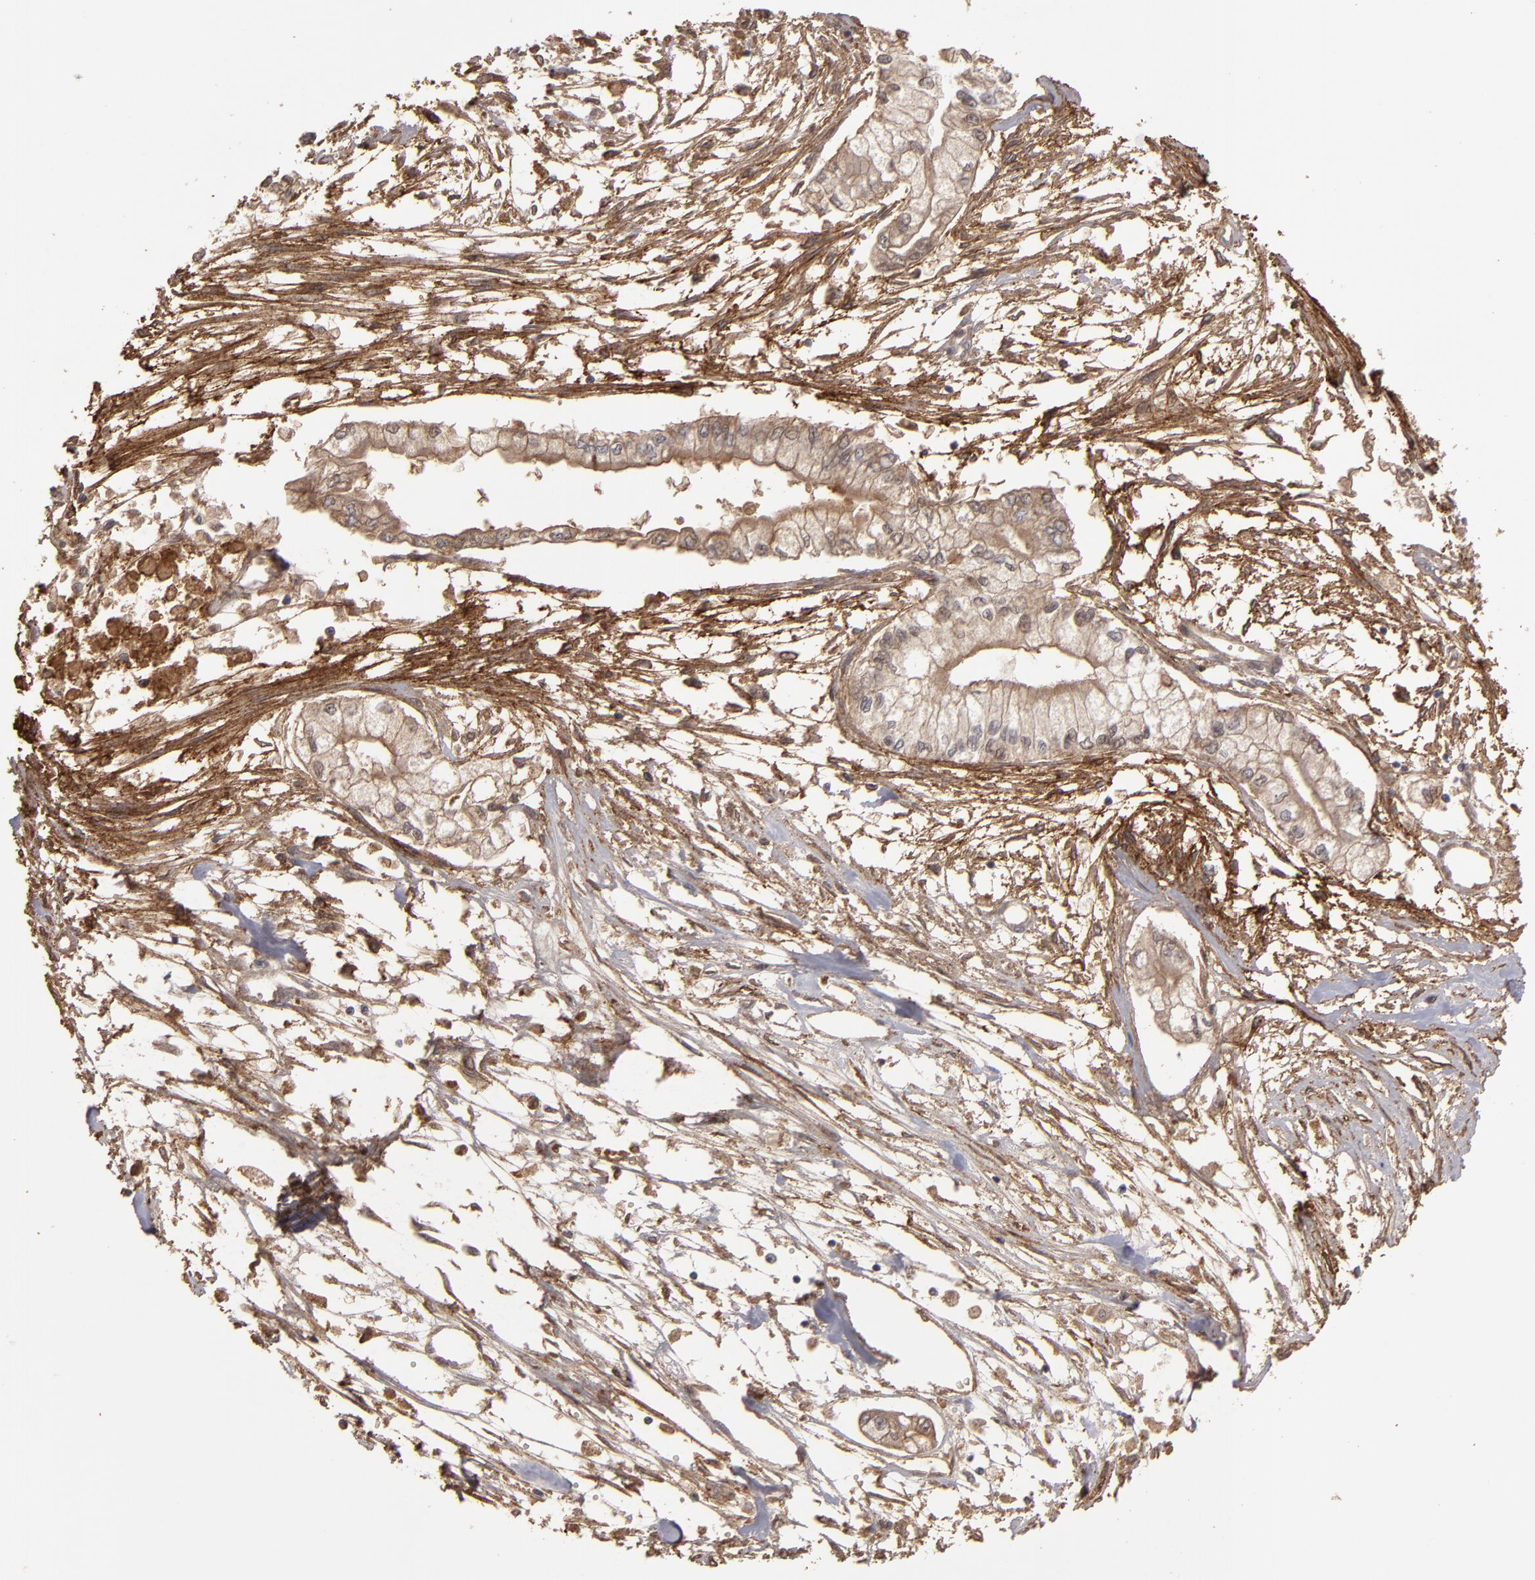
{"staining": {"intensity": "moderate", "quantity": ">75%", "location": "cytoplasmic/membranous"}, "tissue": "pancreatic cancer", "cell_type": "Tumor cells", "image_type": "cancer", "snomed": [{"axis": "morphology", "description": "Adenocarcinoma, NOS"}, {"axis": "topography", "description": "Pancreas"}], "caption": "Adenocarcinoma (pancreatic) was stained to show a protein in brown. There is medium levels of moderate cytoplasmic/membranous expression in about >75% of tumor cells. Immunohistochemistry (ihc) stains the protein of interest in brown and the nuclei are stained blue.", "gene": "CD55", "patient": {"sex": "male", "age": 79}}